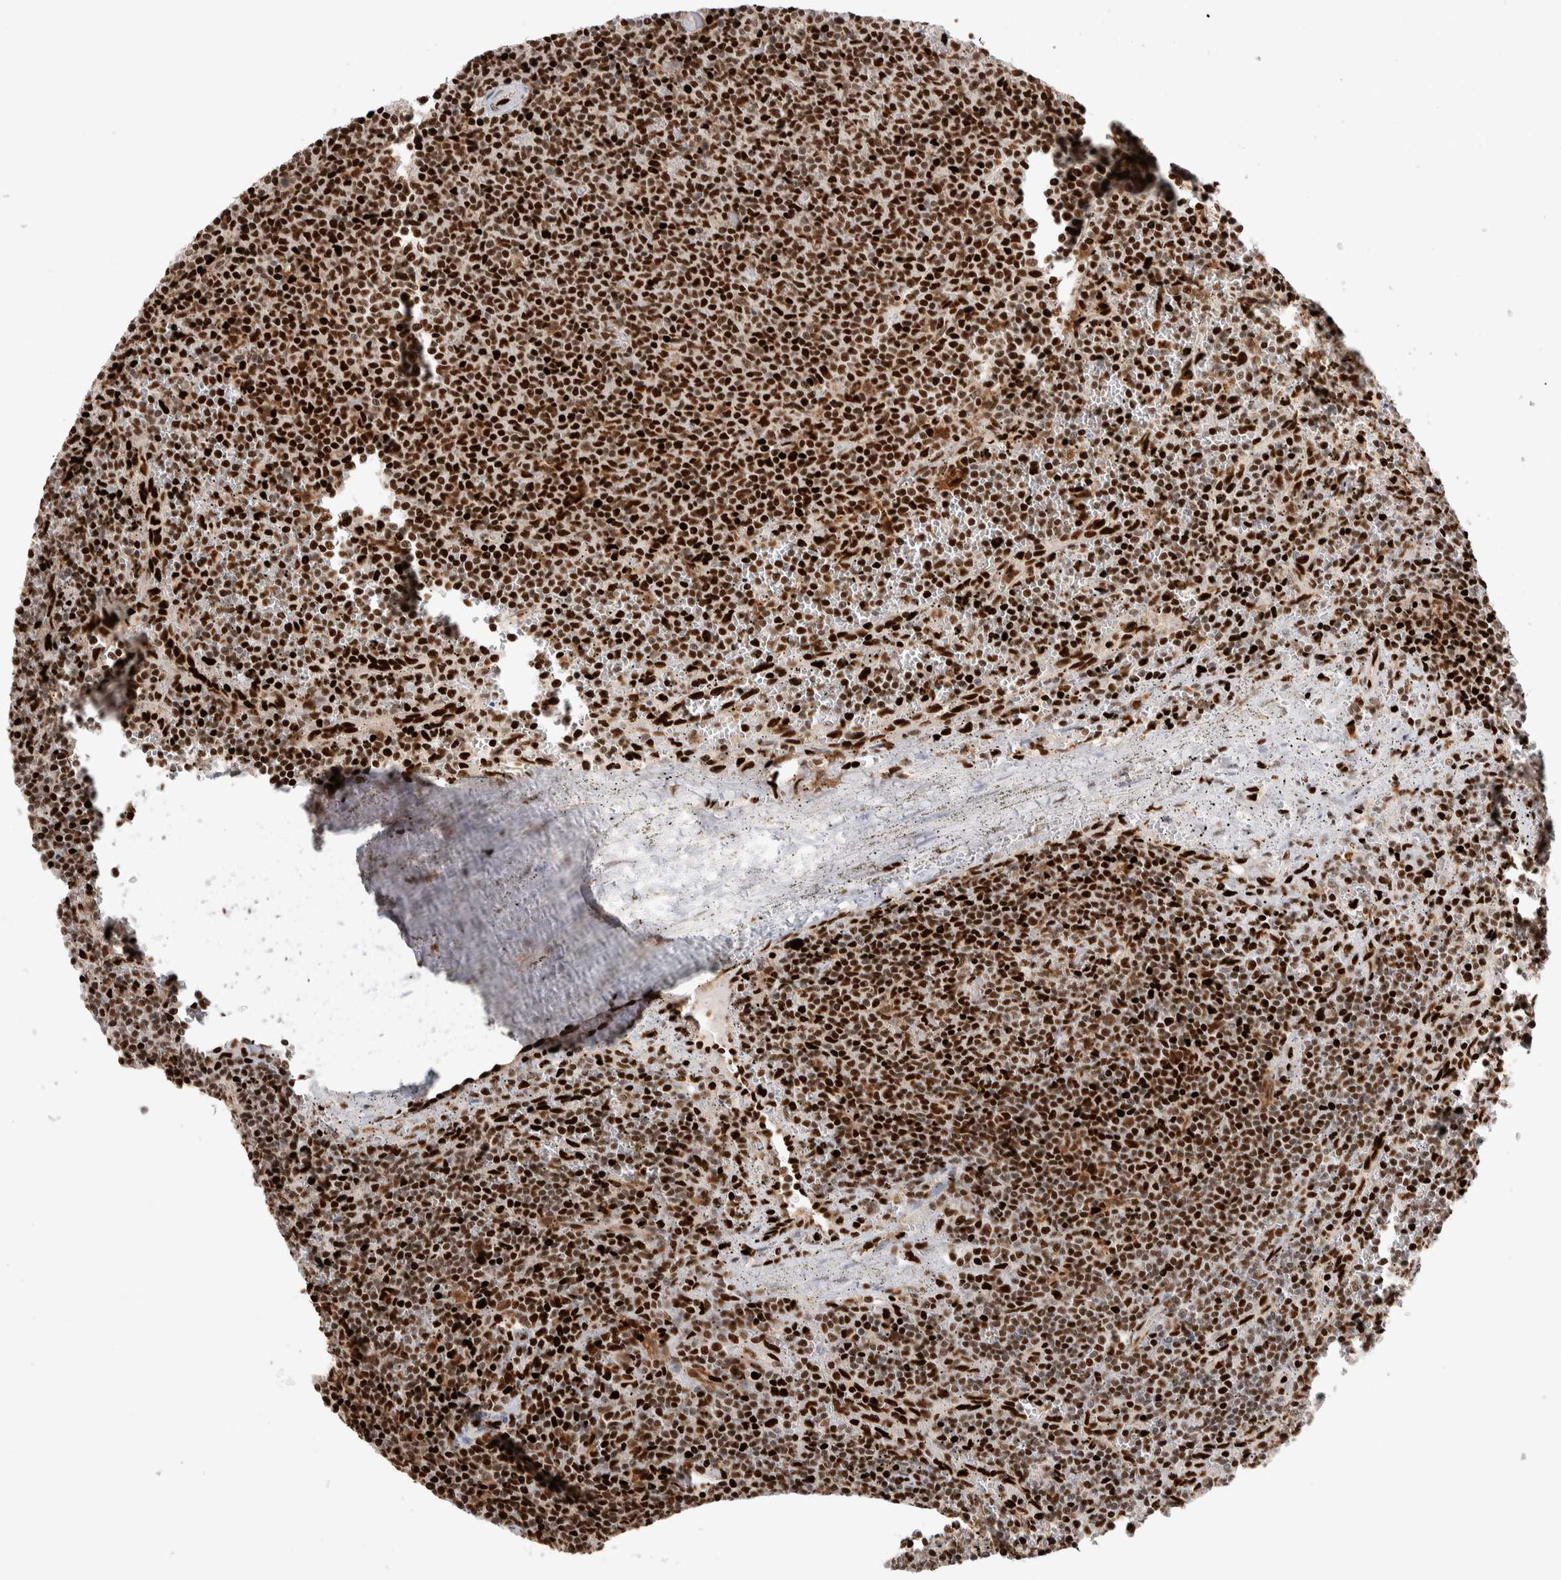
{"staining": {"intensity": "strong", "quantity": ">75%", "location": "cytoplasmic/membranous,nuclear"}, "tissue": "lymphoma", "cell_type": "Tumor cells", "image_type": "cancer", "snomed": [{"axis": "morphology", "description": "Malignant lymphoma, non-Hodgkin's type, Low grade"}, {"axis": "topography", "description": "Spleen"}], "caption": "This image displays immunohistochemistry staining of human lymphoma, with high strong cytoplasmic/membranous and nuclear staining in approximately >75% of tumor cells.", "gene": "RNASEK-C17orf49", "patient": {"sex": "female", "age": 50}}